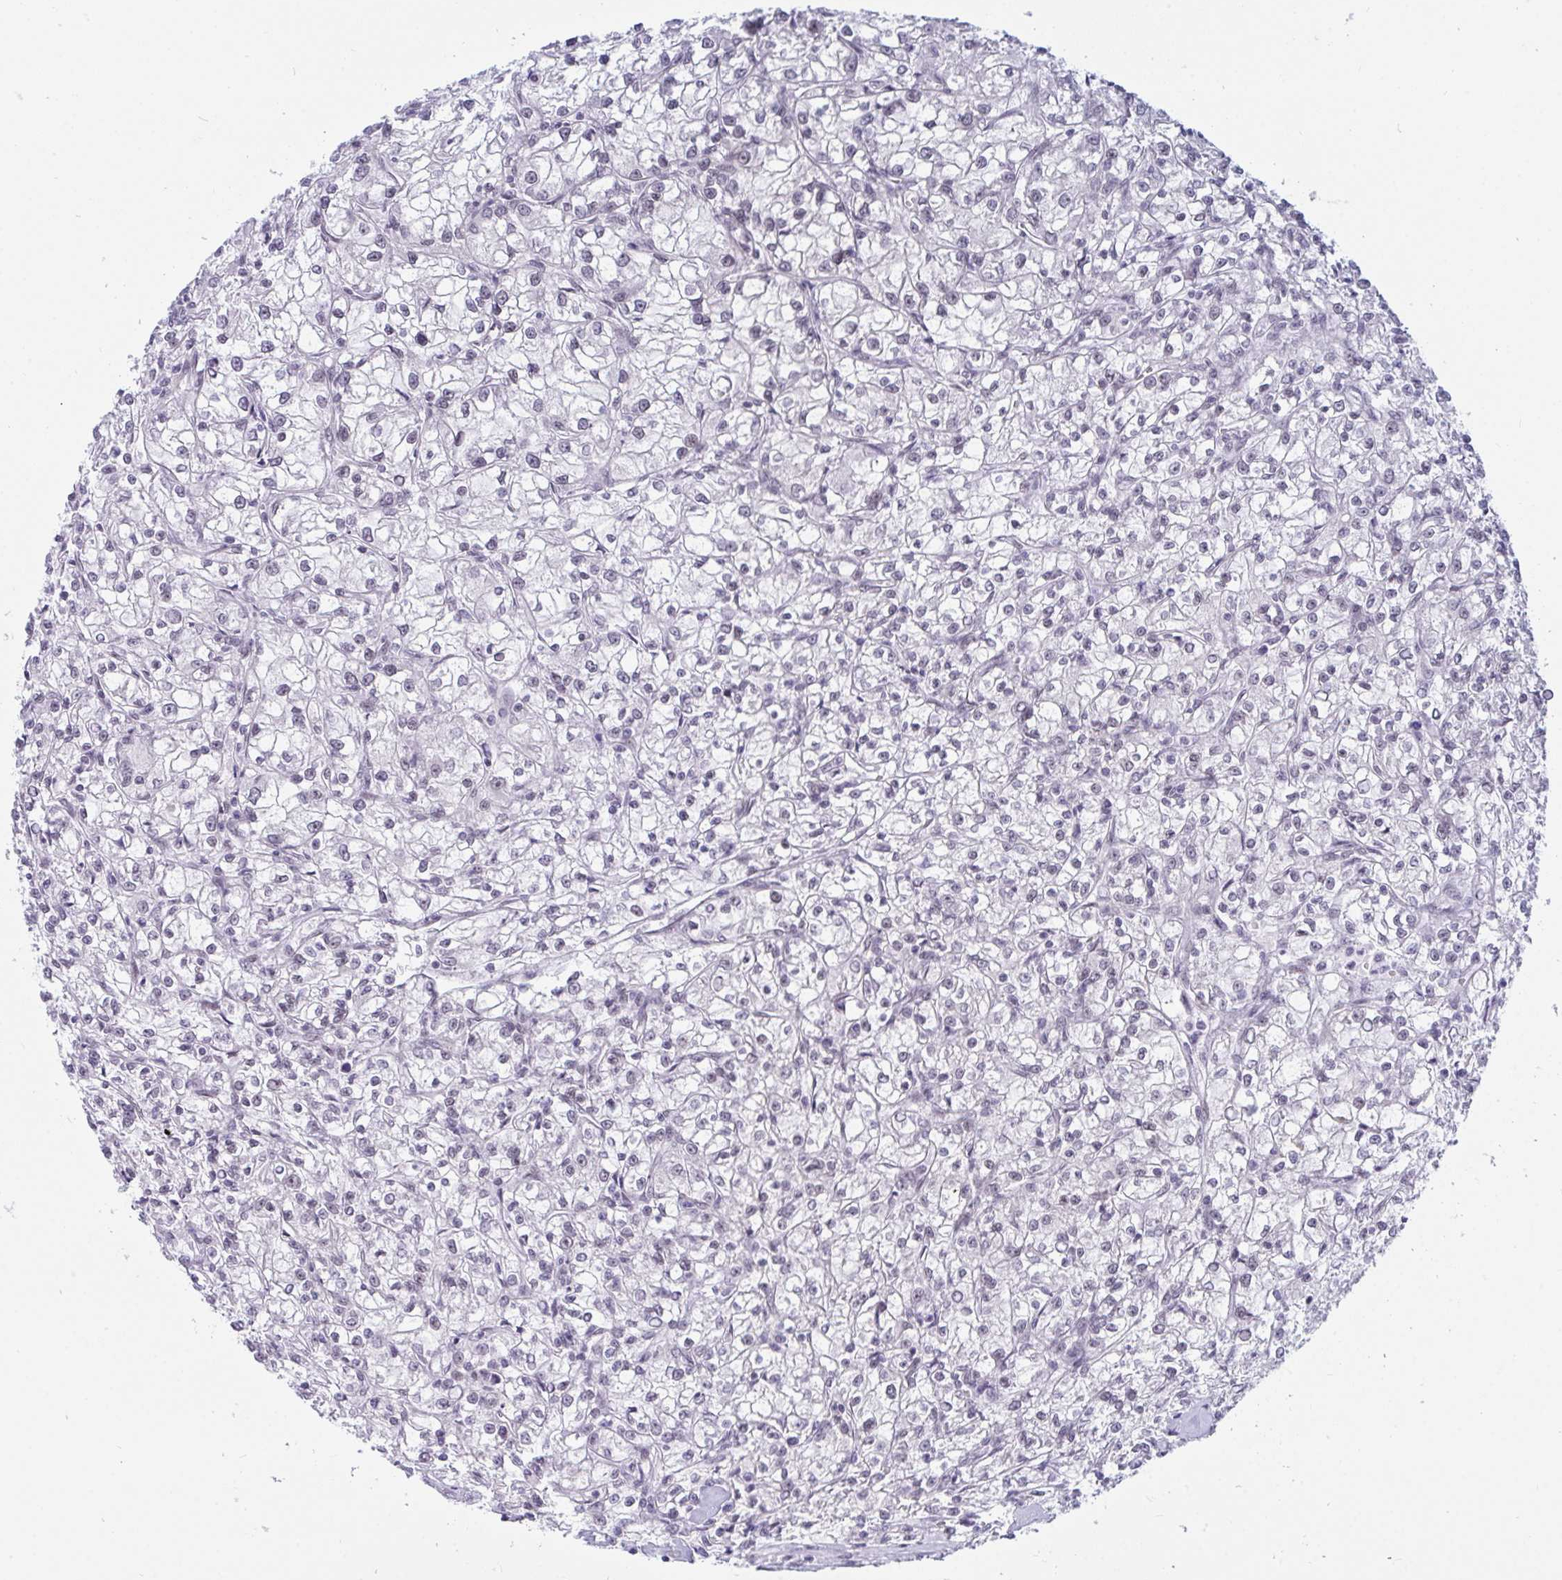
{"staining": {"intensity": "negative", "quantity": "none", "location": "none"}, "tissue": "renal cancer", "cell_type": "Tumor cells", "image_type": "cancer", "snomed": [{"axis": "morphology", "description": "Adenocarcinoma, NOS"}, {"axis": "topography", "description": "Kidney"}], "caption": "Tumor cells are negative for protein expression in human renal cancer.", "gene": "PRR14", "patient": {"sex": "female", "age": 59}}